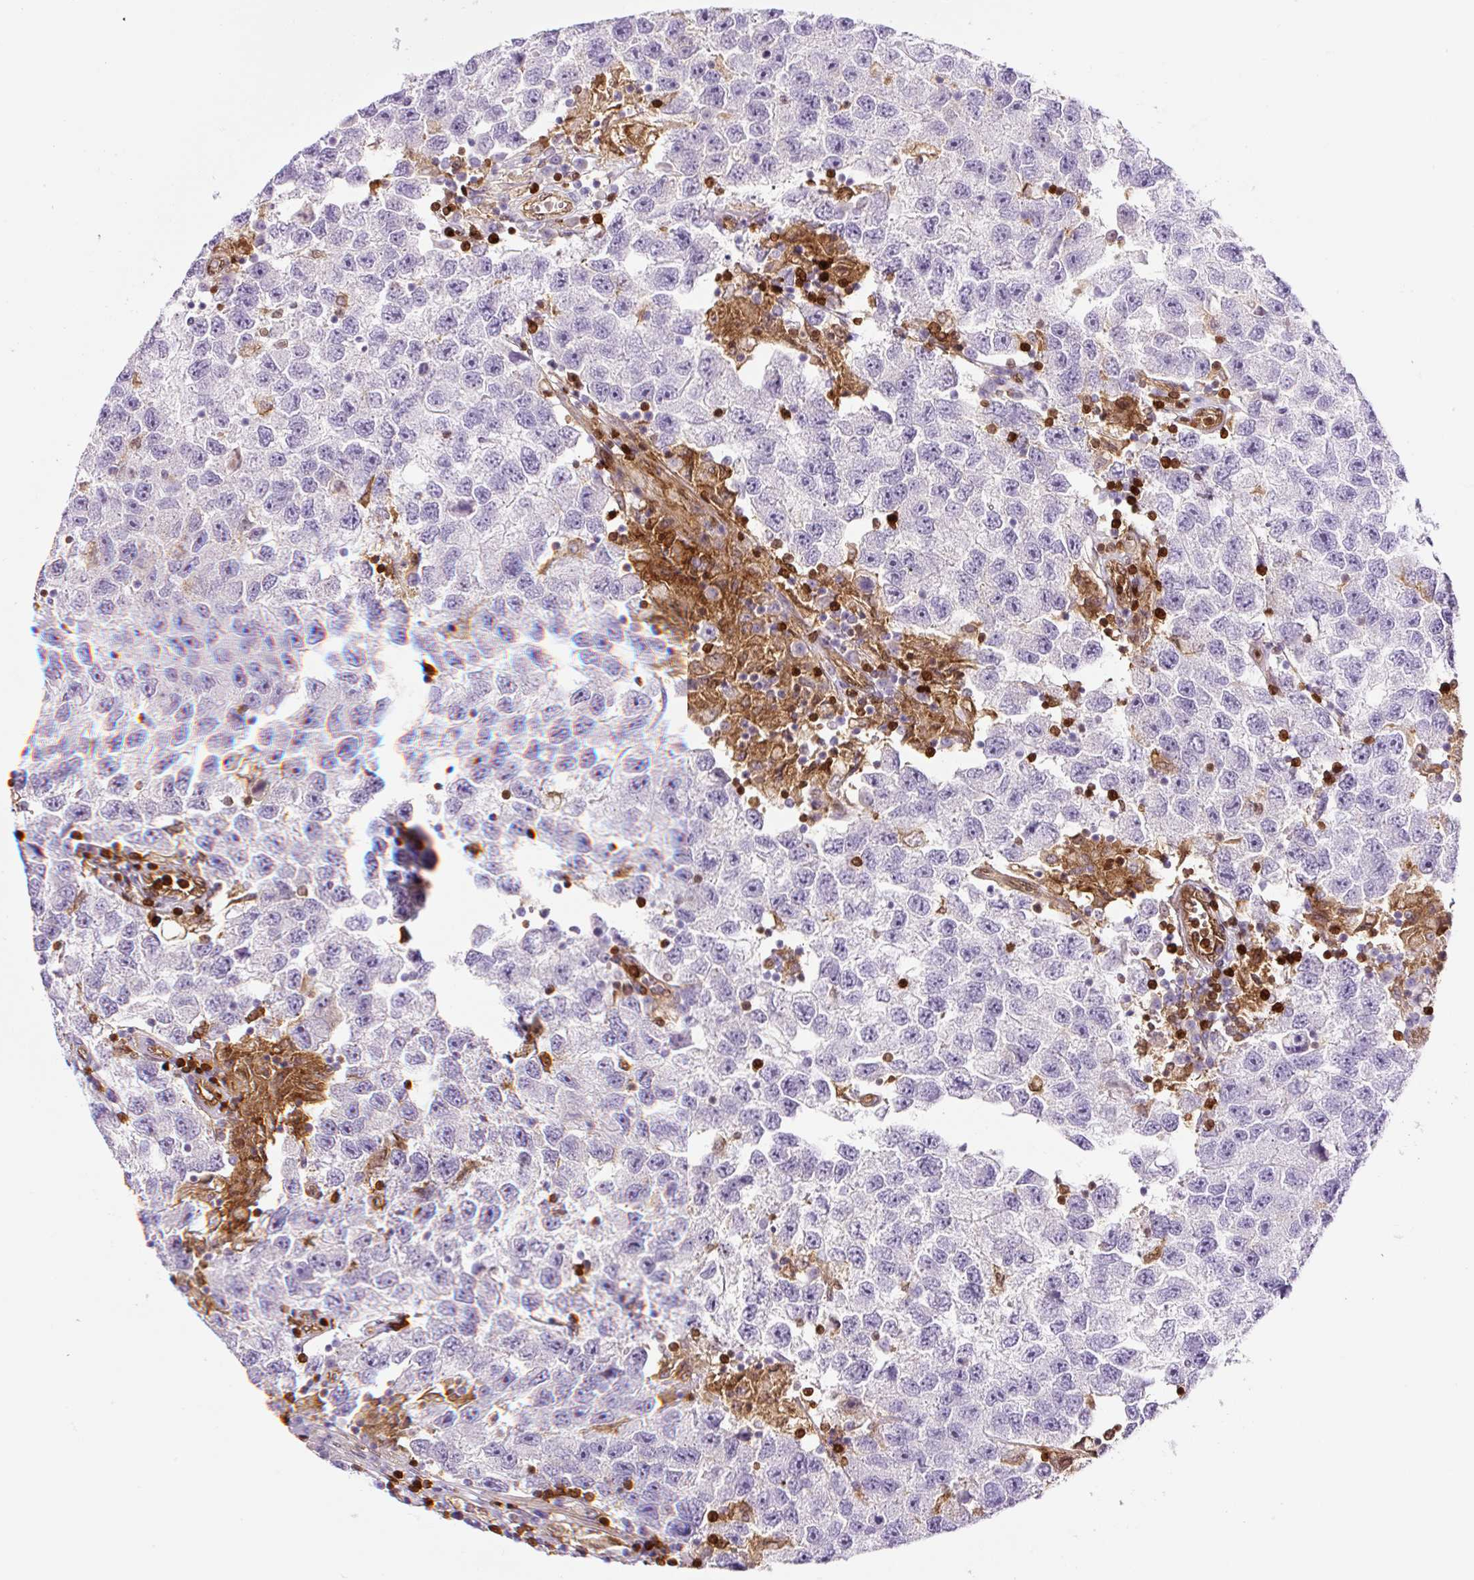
{"staining": {"intensity": "negative", "quantity": "none", "location": "none"}, "tissue": "testis cancer", "cell_type": "Tumor cells", "image_type": "cancer", "snomed": [{"axis": "morphology", "description": "Seminoma, NOS"}, {"axis": "topography", "description": "Testis"}], "caption": "Immunohistochemistry (IHC) histopathology image of human seminoma (testis) stained for a protein (brown), which reveals no staining in tumor cells.", "gene": "ANXA1", "patient": {"sex": "male", "age": 26}}